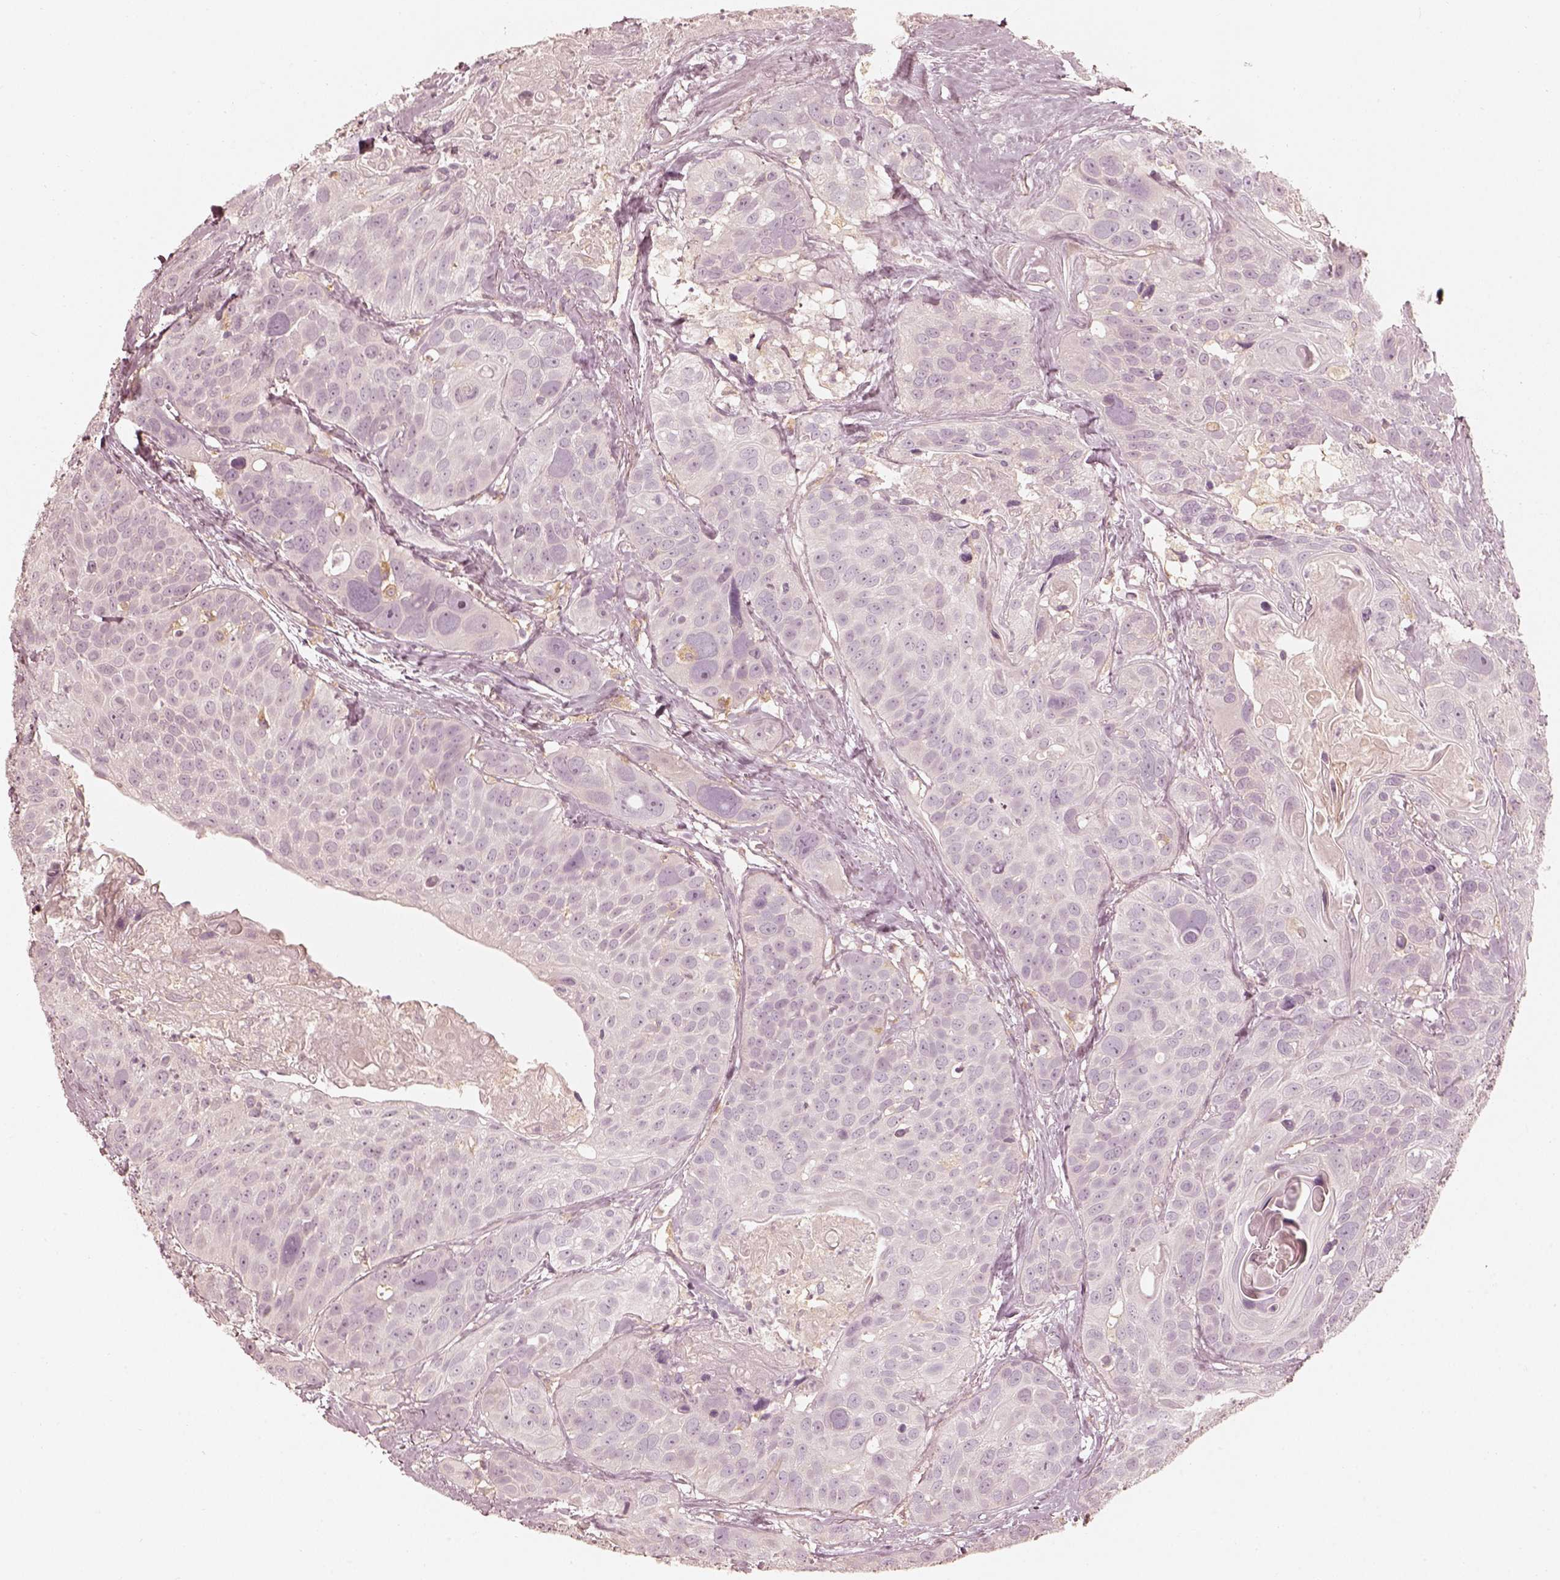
{"staining": {"intensity": "negative", "quantity": "none", "location": "none"}, "tissue": "head and neck cancer", "cell_type": "Tumor cells", "image_type": "cancer", "snomed": [{"axis": "morphology", "description": "Squamous cell carcinoma, NOS"}, {"axis": "topography", "description": "Oral tissue"}, {"axis": "topography", "description": "Head-Neck"}], "caption": "The image reveals no significant positivity in tumor cells of squamous cell carcinoma (head and neck).", "gene": "FMNL2", "patient": {"sex": "male", "age": 56}}